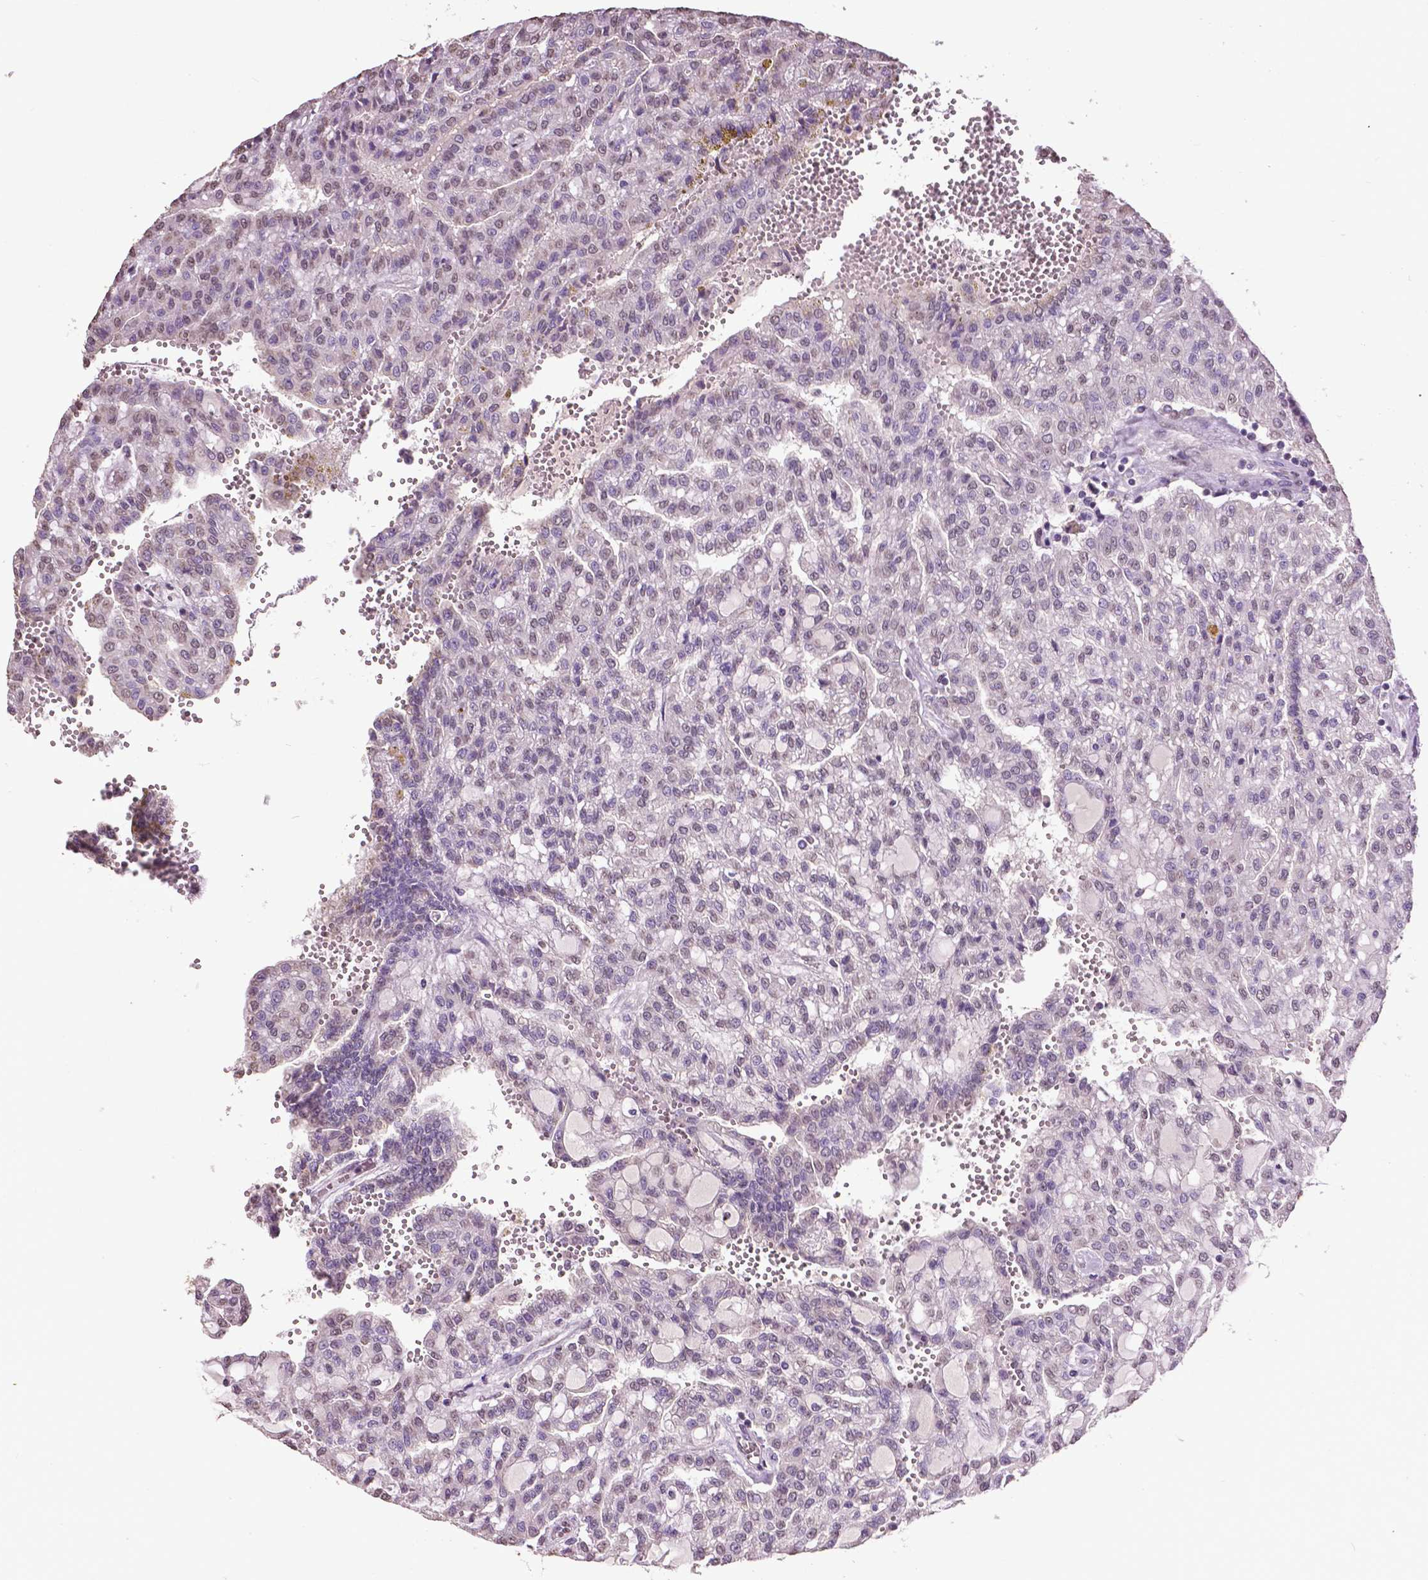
{"staining": {"intensity": "negative", "quantity": "none", "location": "none"}, "tissue": "renal cancer", "cell_type": "Tumor cells", "image_type": "cancer", "snomed": [{"axis": "morphology", "description": "Adenocarcinoma, NOS"}, {"axis": "topography", "description": "Kidney"}], "caption": "Immunohistochemical staining of human renal adenocarcinoma demonstrates no significant positivity in tumor cells. (Brightfield microscopy of DAB (3,3'-diaminobenzidine) immunohistochemistry (IHC) at high magnification).", "gene": "RUNX3", "patient": {"sex": "male", "age": 63}}